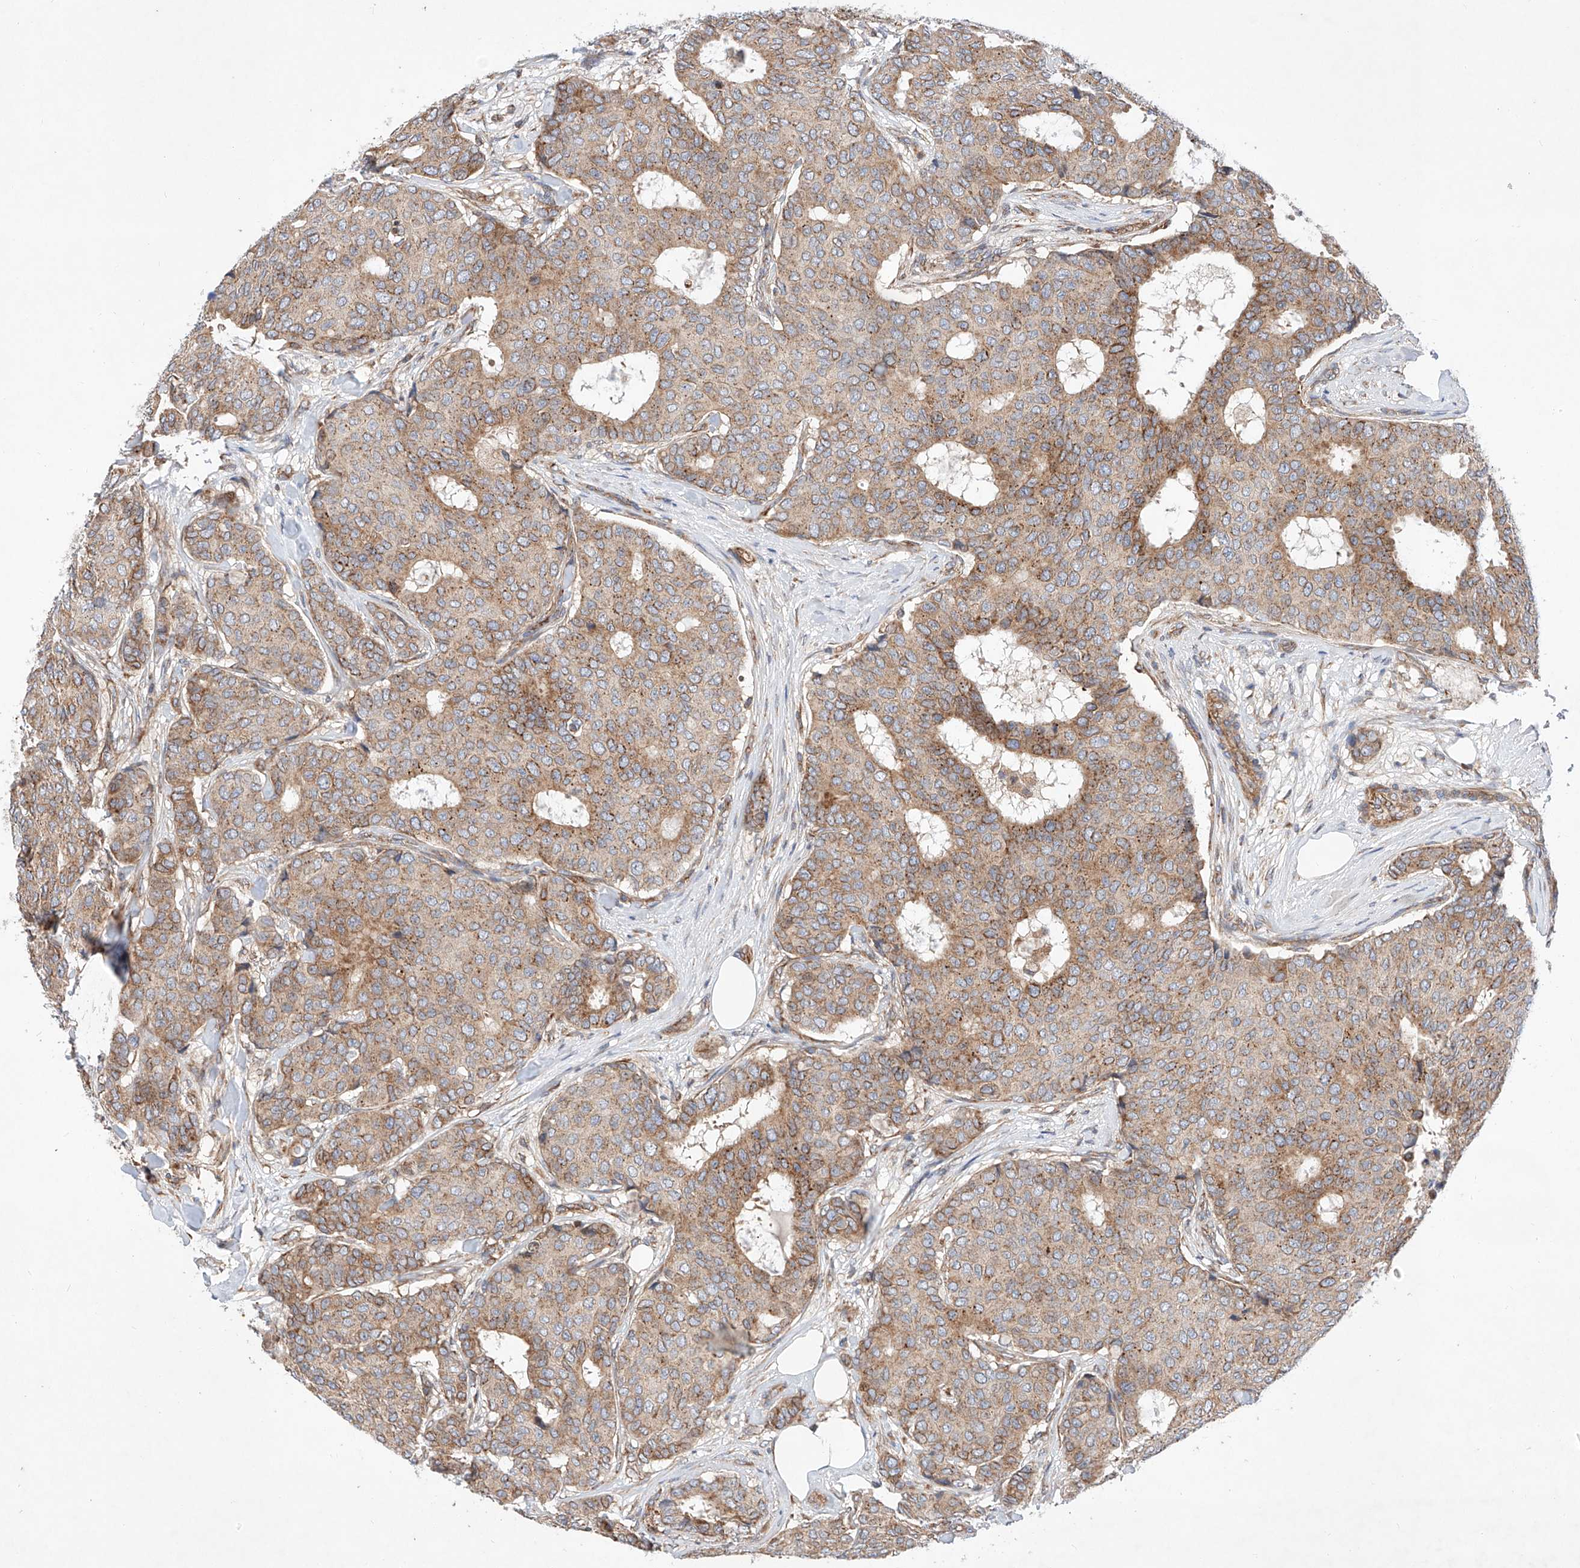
{"staining": {"intensity": "moderate", "quantity": "25%-75%", "location": "cytoplasmic/membranous"}, "tissue": "breast cancer", "cell_type": "Tumor cells", "image_type": "cancer", "snomed": [{"axis": "morphology", "description": "Duct carcinoma"}, {"axis": "topography", "description": "Breast"}], "caption": "Moderate cytoplasmic/membranous positivity is identified in about 25%-75% of tumor cells in breast invasive ductal carcinoma.", "gene": "NR1D1", "patient": {"sex": "female", "age": 75}}